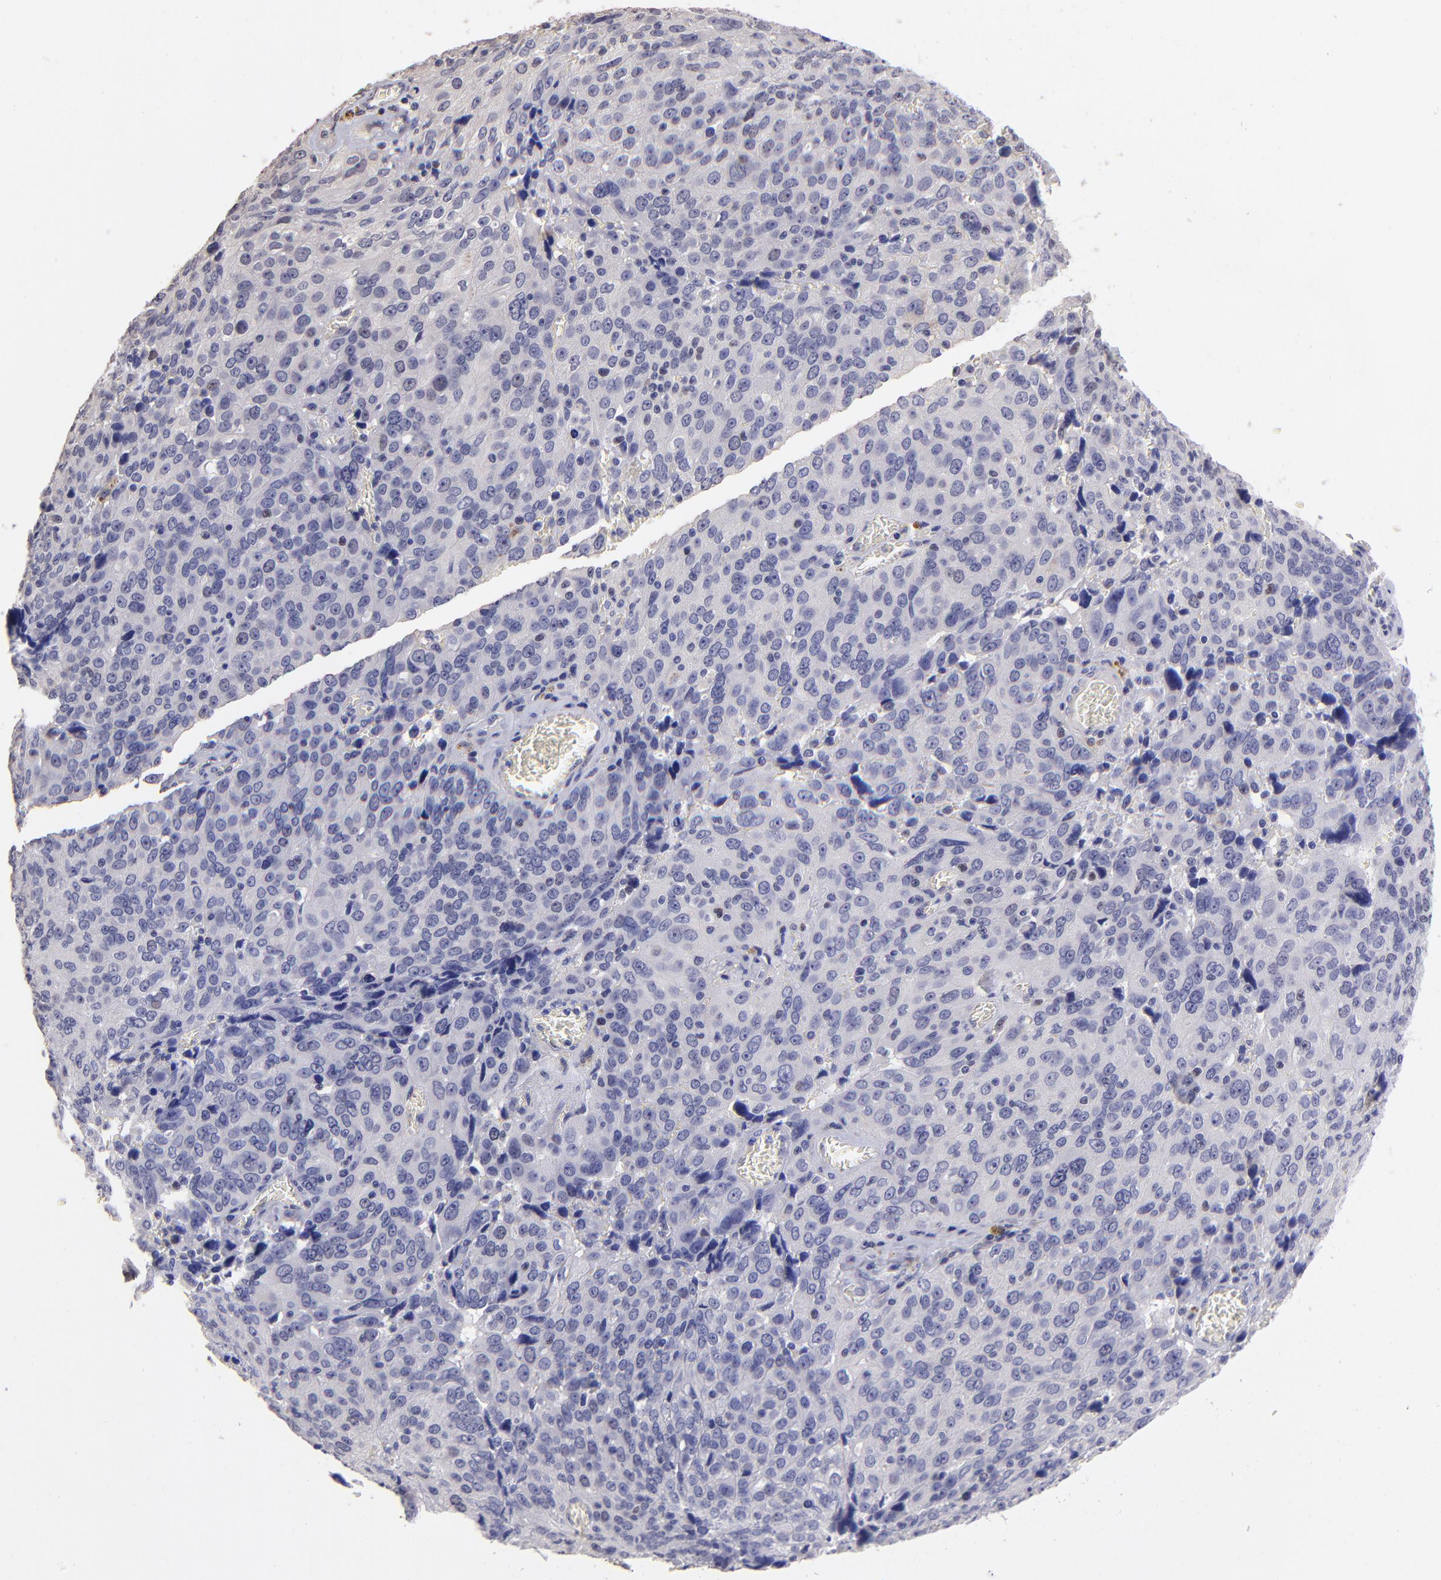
{"staining": {"intensity": "negative", "quantity": "none", "location": "none"}, "tissue": "ovarian cancer", "cell_type": "Tumor cells", "image_type": "cancer", "snomed": [{"axis": "morphology", "description": "Carcinoma, endometroid"}, {"axis": "topography", "description": "Ovary"}], "caption": "DAB immunohistochemical staining of ovarian endometroid carcinoma demonstrates no significant staining in tumor cells. (DAB (3,3'-diaminobenzidine) IHC, high magnification).", "gene": "DNMT1", "patient": {"sex": "female", "age": 75}}